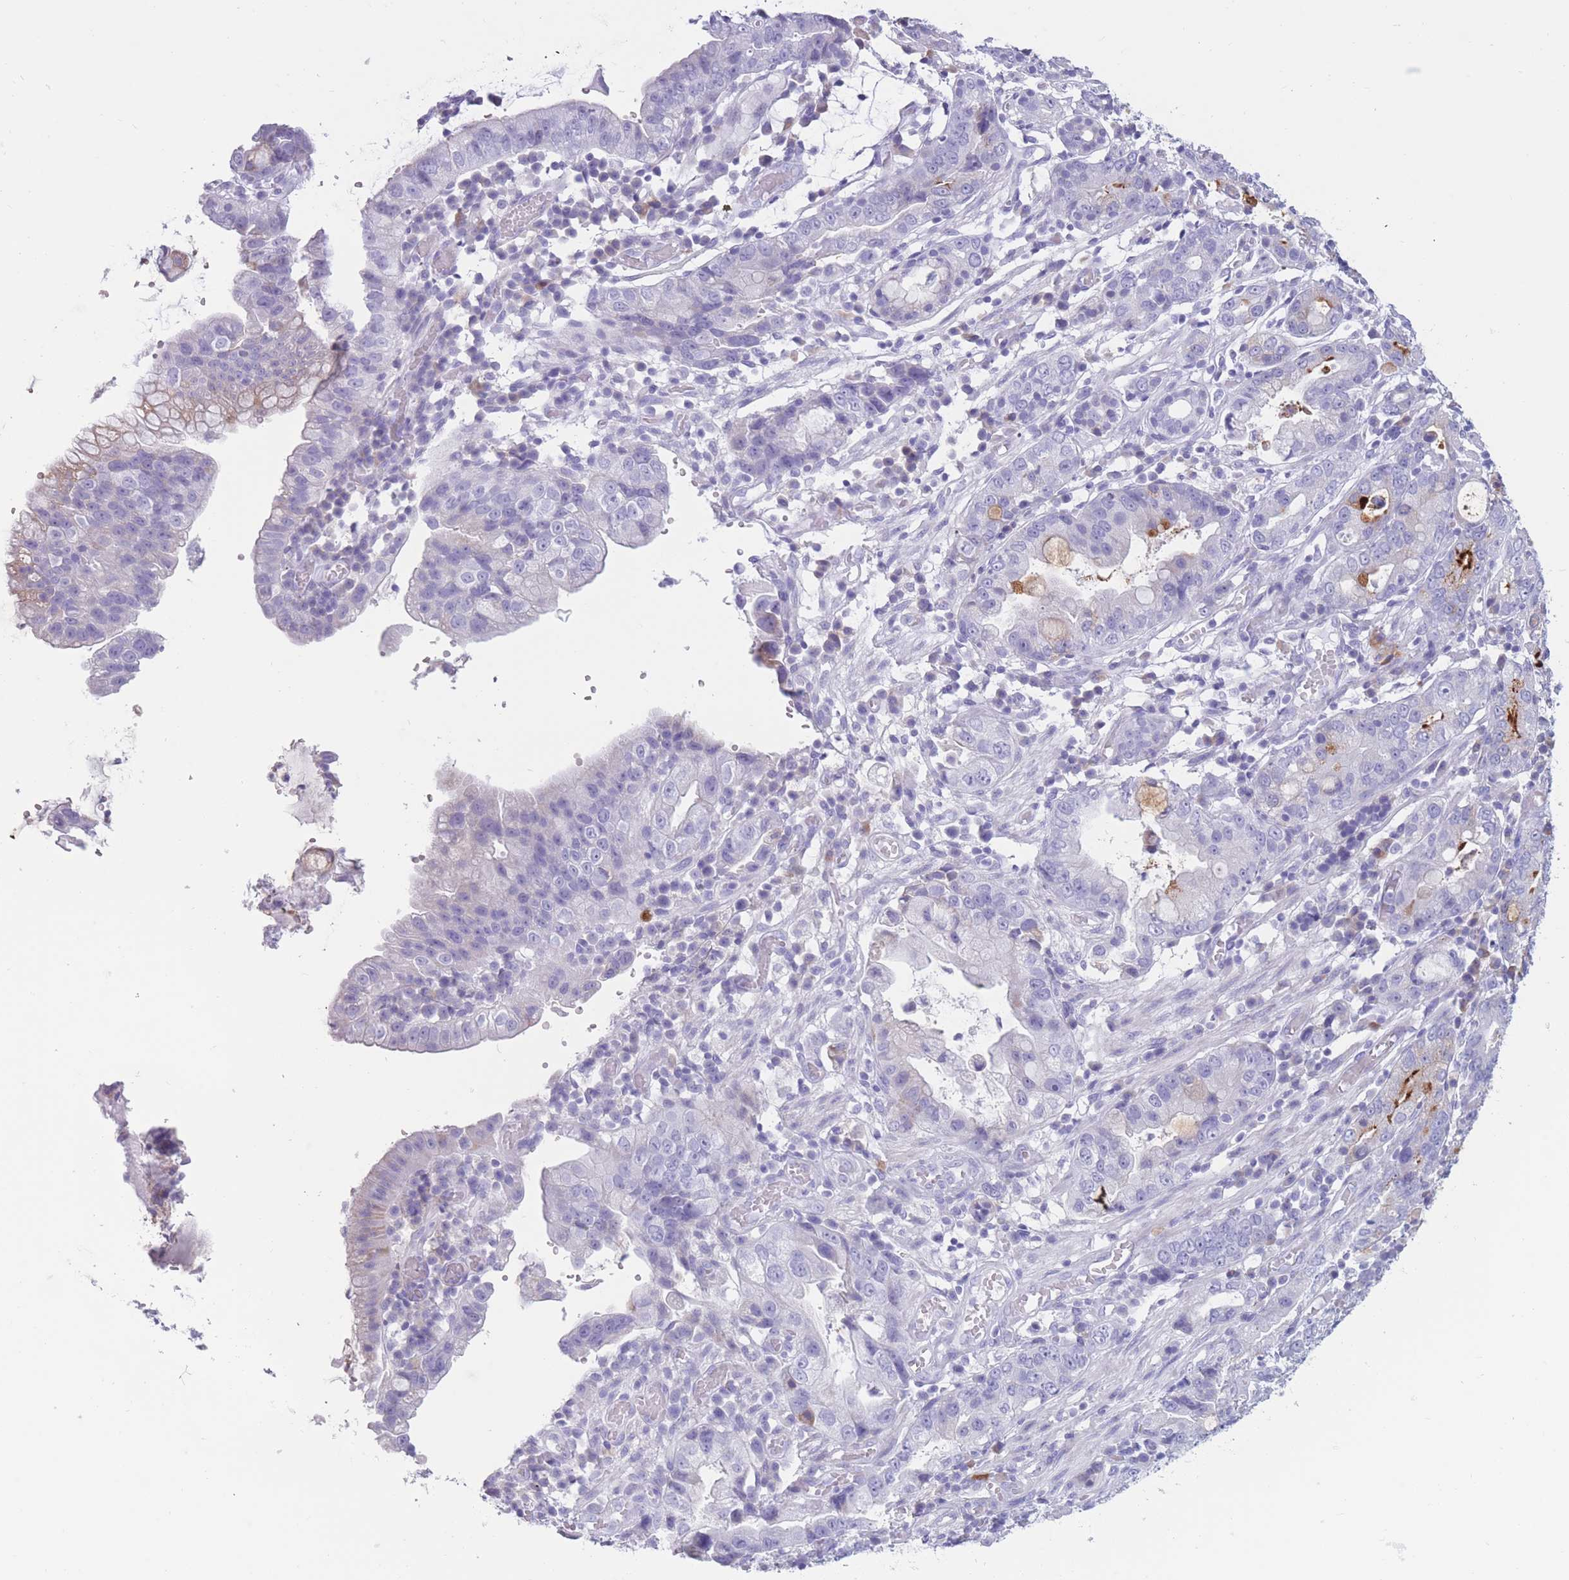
{"staining": {"intensity": "strong", "quantity": "<25%", "location": "cytoplasmic/membranous"}, "tissue": "stomach cancer", "cell_type": "Tumor cells", "image_type": "cancer", "snomed": [{"axis": "morphology", "description": "Adenocarcinoma, NOS"}, {"axis": "topography", "description": "Stomach"}], "caption": "This is an image of immunohistochemistry staining of stomach adenocarcinoma, which shows strong expression in the cytoplasmic/membranous of tumor cells.", "gene": "COL27A1", "patient": {"sex": "male", "age": 55}}